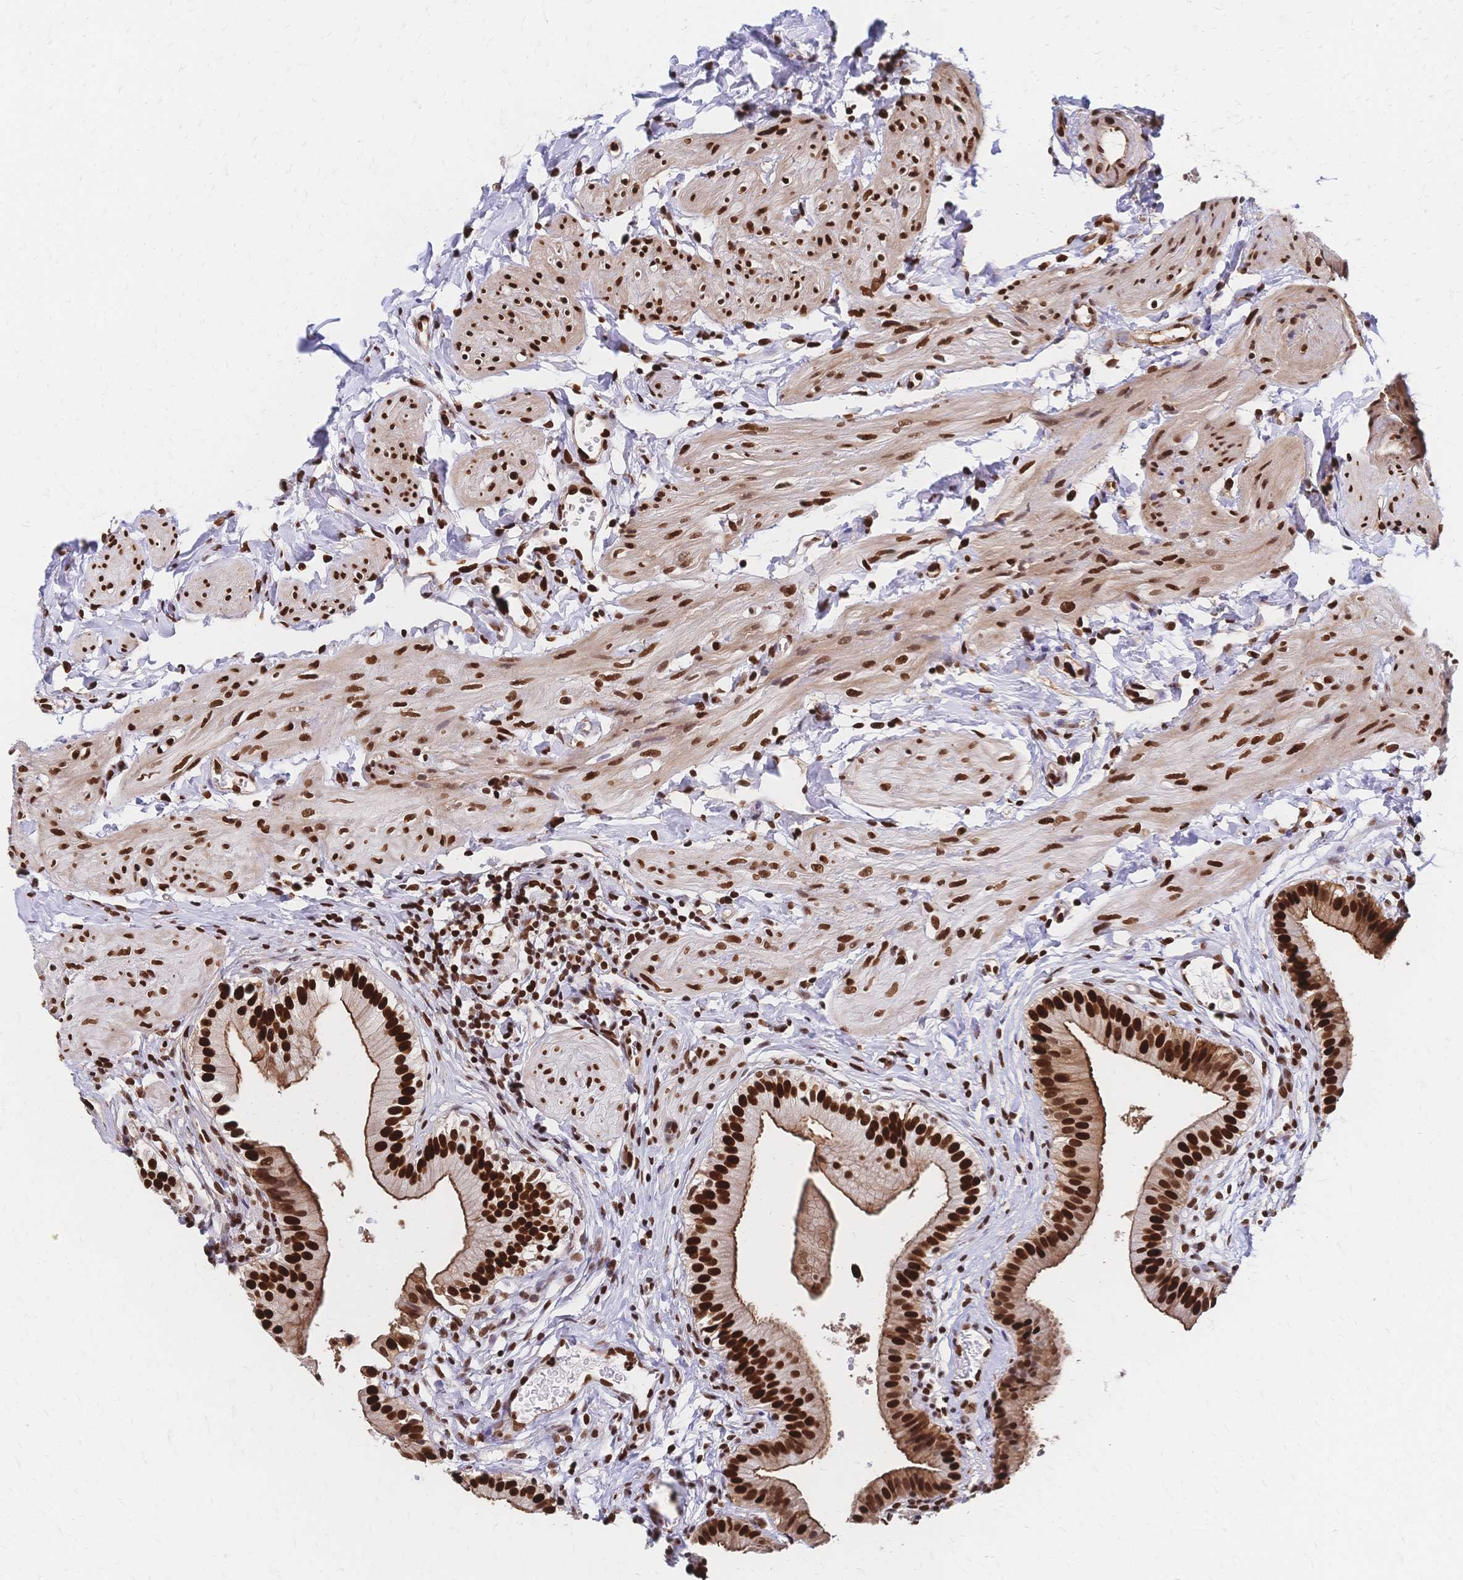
{"staining": {"intensity": "strong", "quantity": ">75%", "location": "cytoplasmic/membranous,nuclear"}, "tissue": "gallbladder", "cell_type": "Glandular cells", "image_type": "normal", "snomed": [{"axis": "morphology", "description": "Normal tissue, NOS"}, {"axis": "topography", "description": "Gallbladder"}], "caption": "Gallbladder stained for a protein exhibits strong cytoplasmic/membranous,nuclear positivity in glandular cells. Using DAB (3,3'-diaminobenzidine) (brown) and hematoxylin (blue) stains, captured at high magnification using brightfield microscopy.", "gene": "HDGF", "patient": {"sex": "female", "age": 47}}